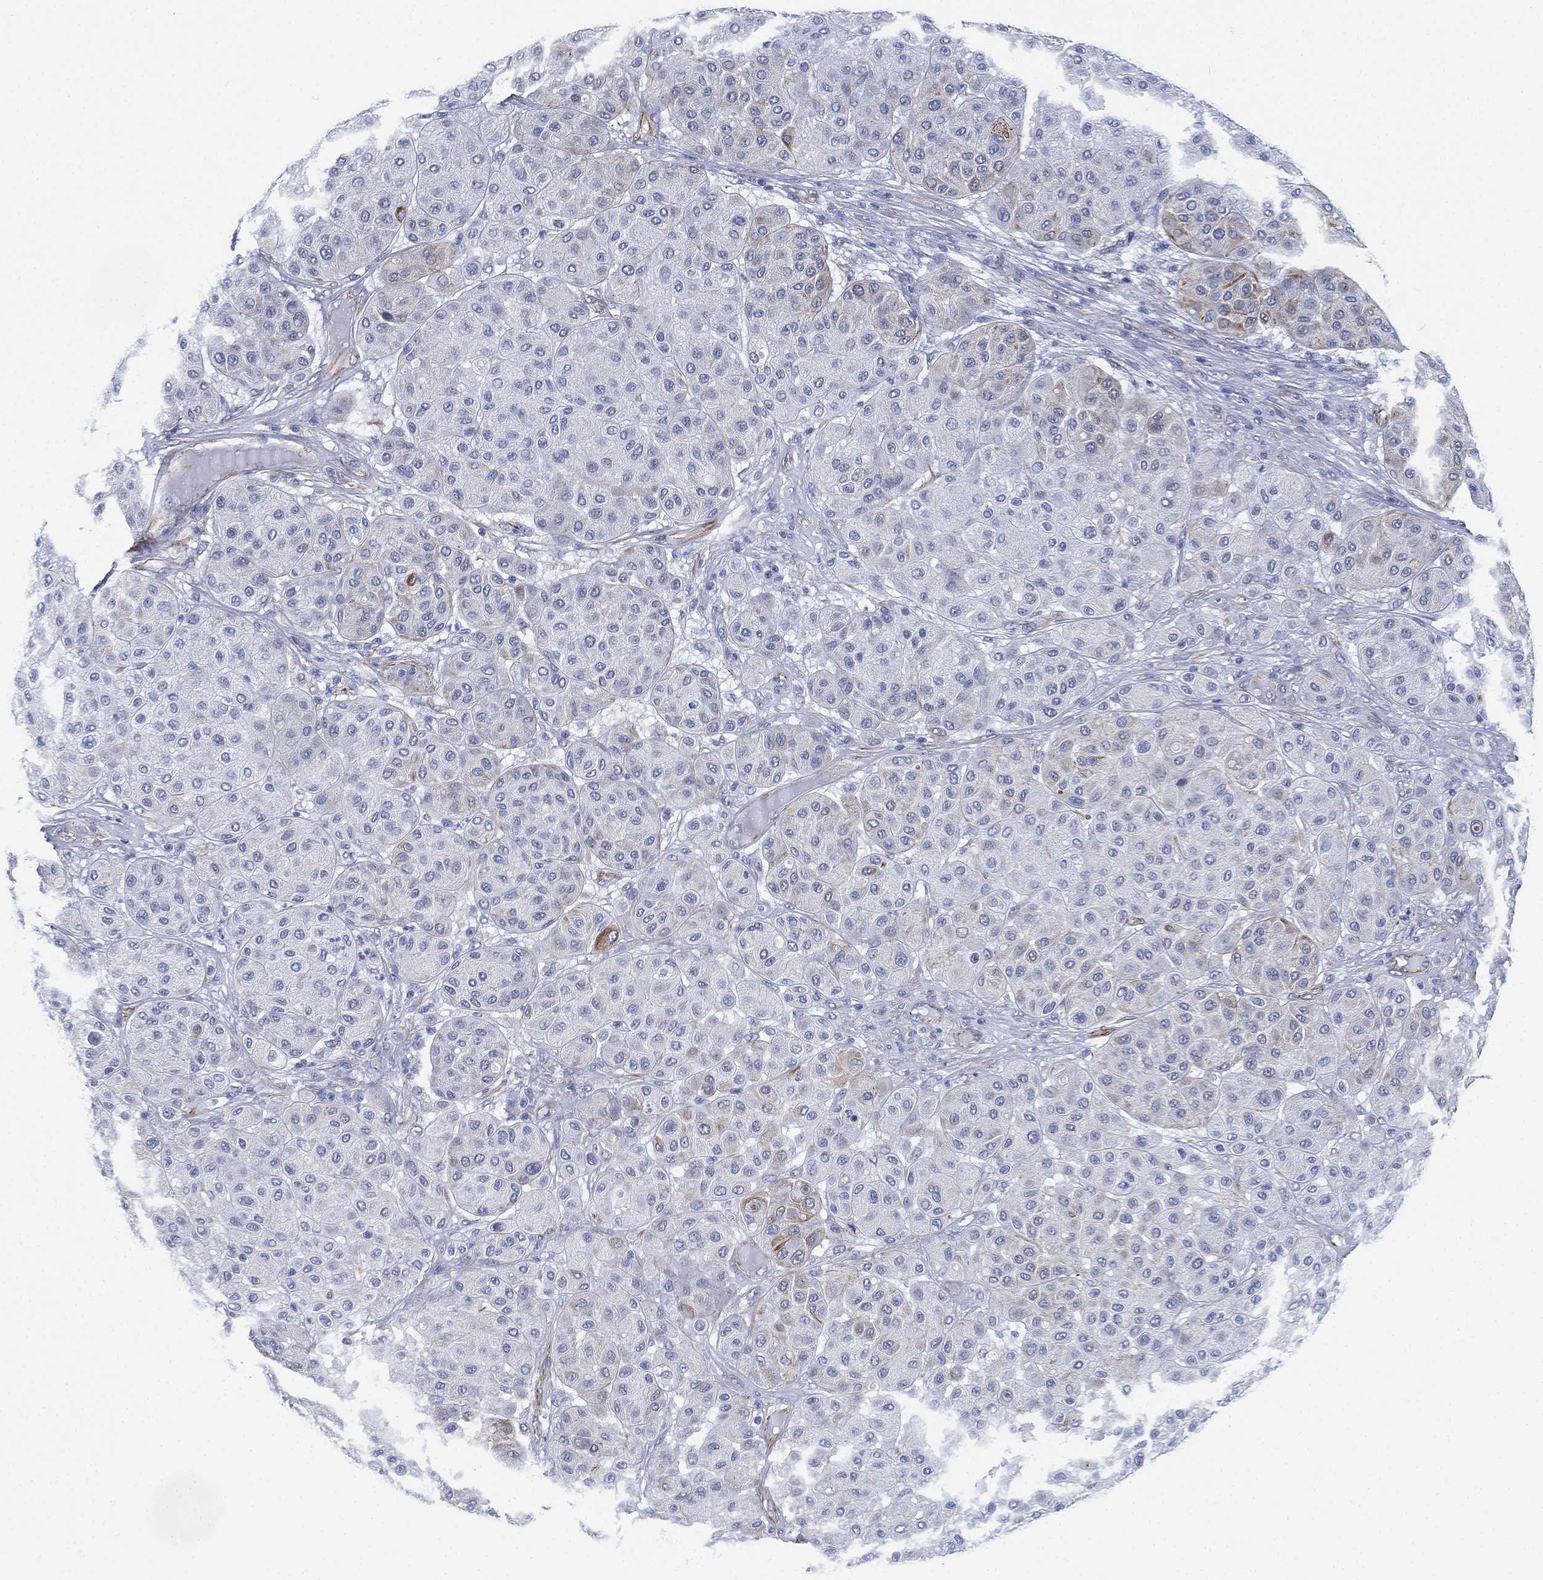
{"staining": {"intensity": "weak", "quantity": "<25%", "location": "cytoplasmic/membranous"}, "tissue": "melanoma", "cell_type": "Tumor cells", "image_type": "cancer", "snomed": [{"axis": "morphology", "description": "Malignant melanoma, Metastatic site"}, {"axis": "topography", "description": "Smooth muscle"}], "caption": "DAB (3,3'-diaminobenzidine) immunohistochemical staining of melanoma displays no significant positivity in tumor cells. (DAB (3,3'-diaminobenzidine) immunohistochemistry visualized using brightfield microscopy, high magnification).", "gene": "PSKH2", "patient": {"sex": "male", "age": 41}}